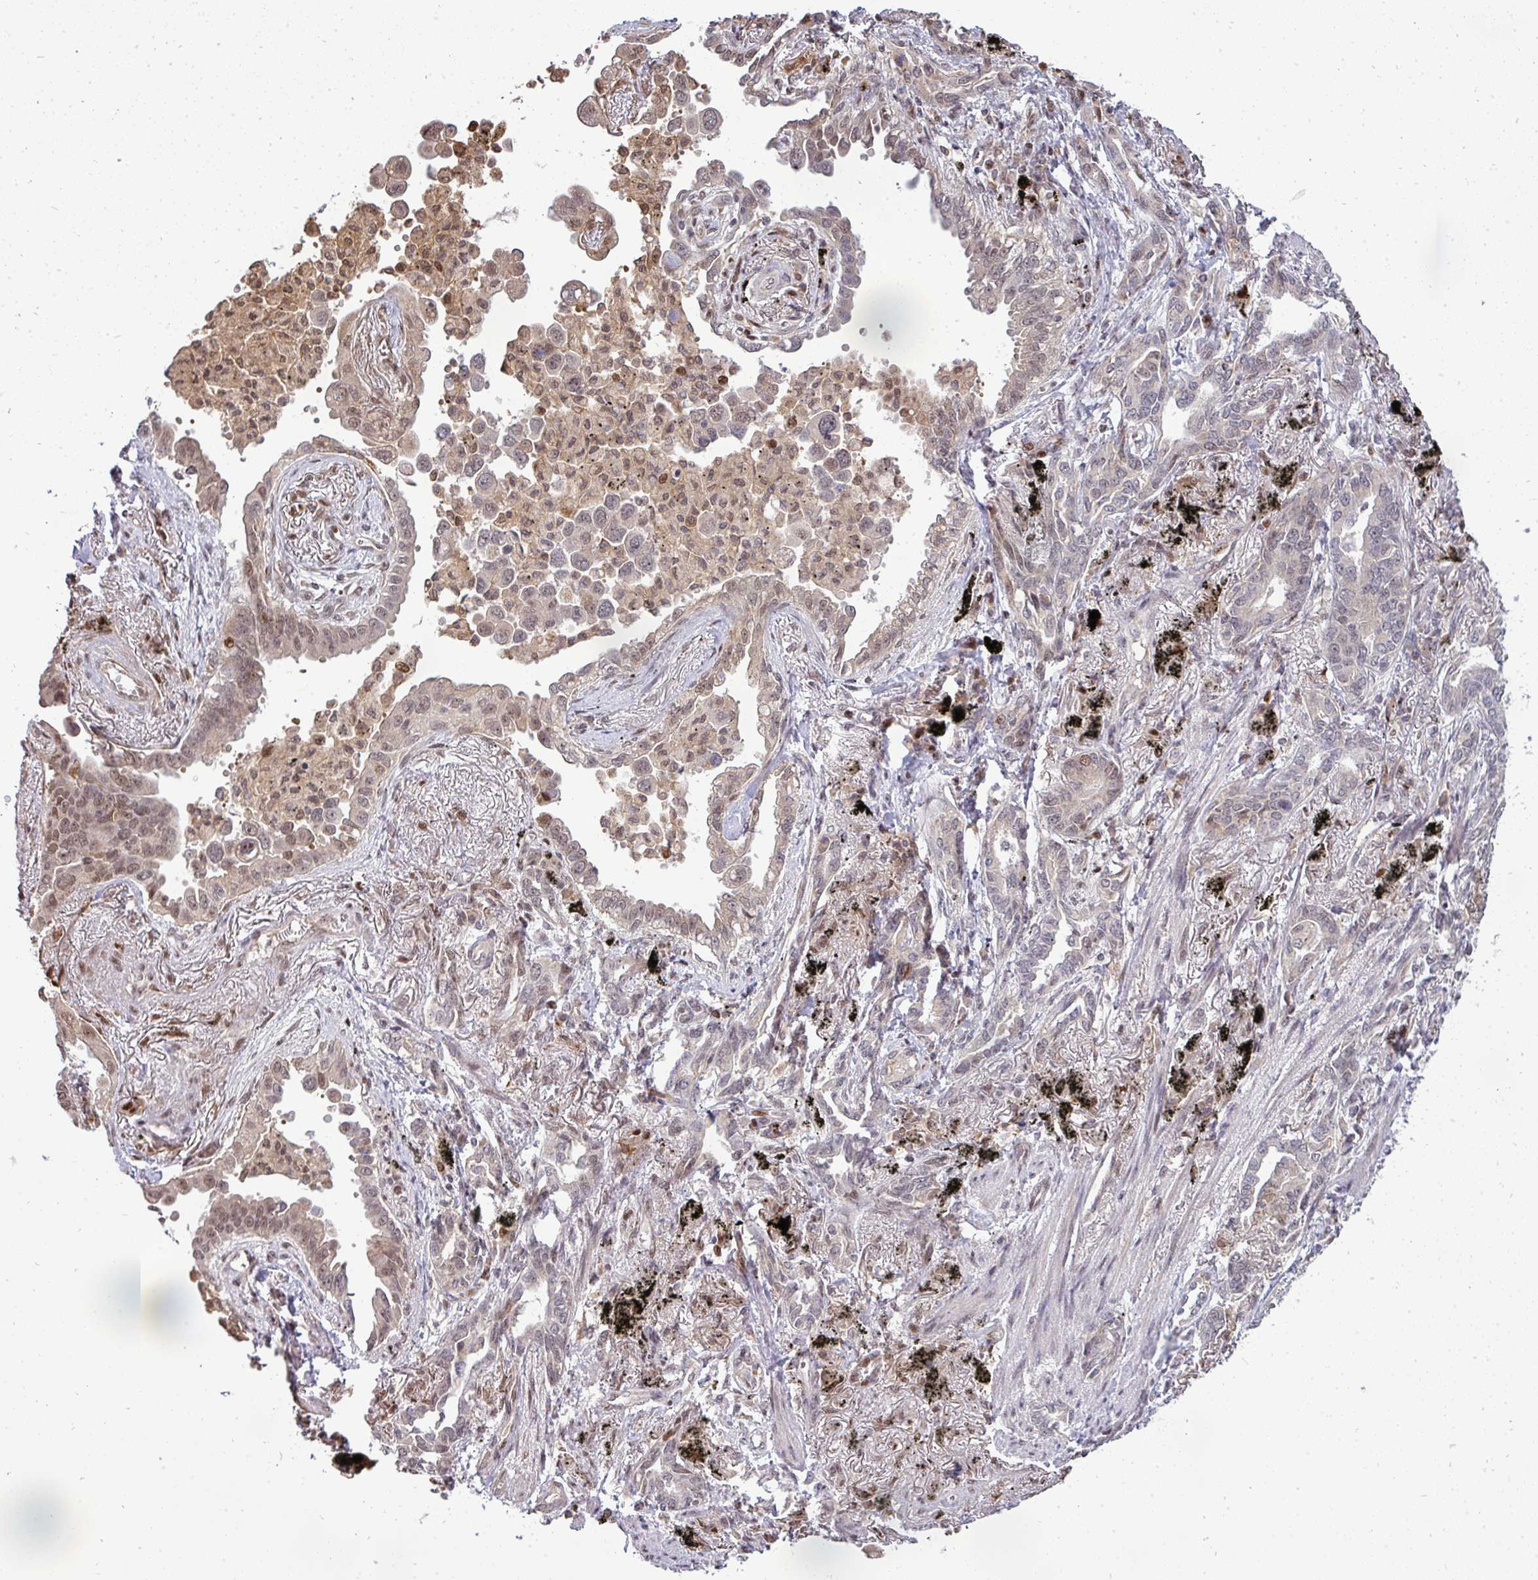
{"staining": {"intensity": "weak", "quantity": "25%-75%", "location": "nuclear"}, "tissue": "lung cancer", "cell_type": "Tumor cells", "image_type": "cancer", "snomed": [{"axis": "morphology", "description": "Adenocarcinoma, NOS"}, {"axis": "topography", "description": "Lung"}], "caption": "A micrograph of lung cancer stained for a protein demonstrates weak nuclear brown staining in tumor cells. (Brightfield microscopy of DAB IHC at high magnification).", "gene": "PATZ1", "patient": {"sex": "male", "age": 67}}